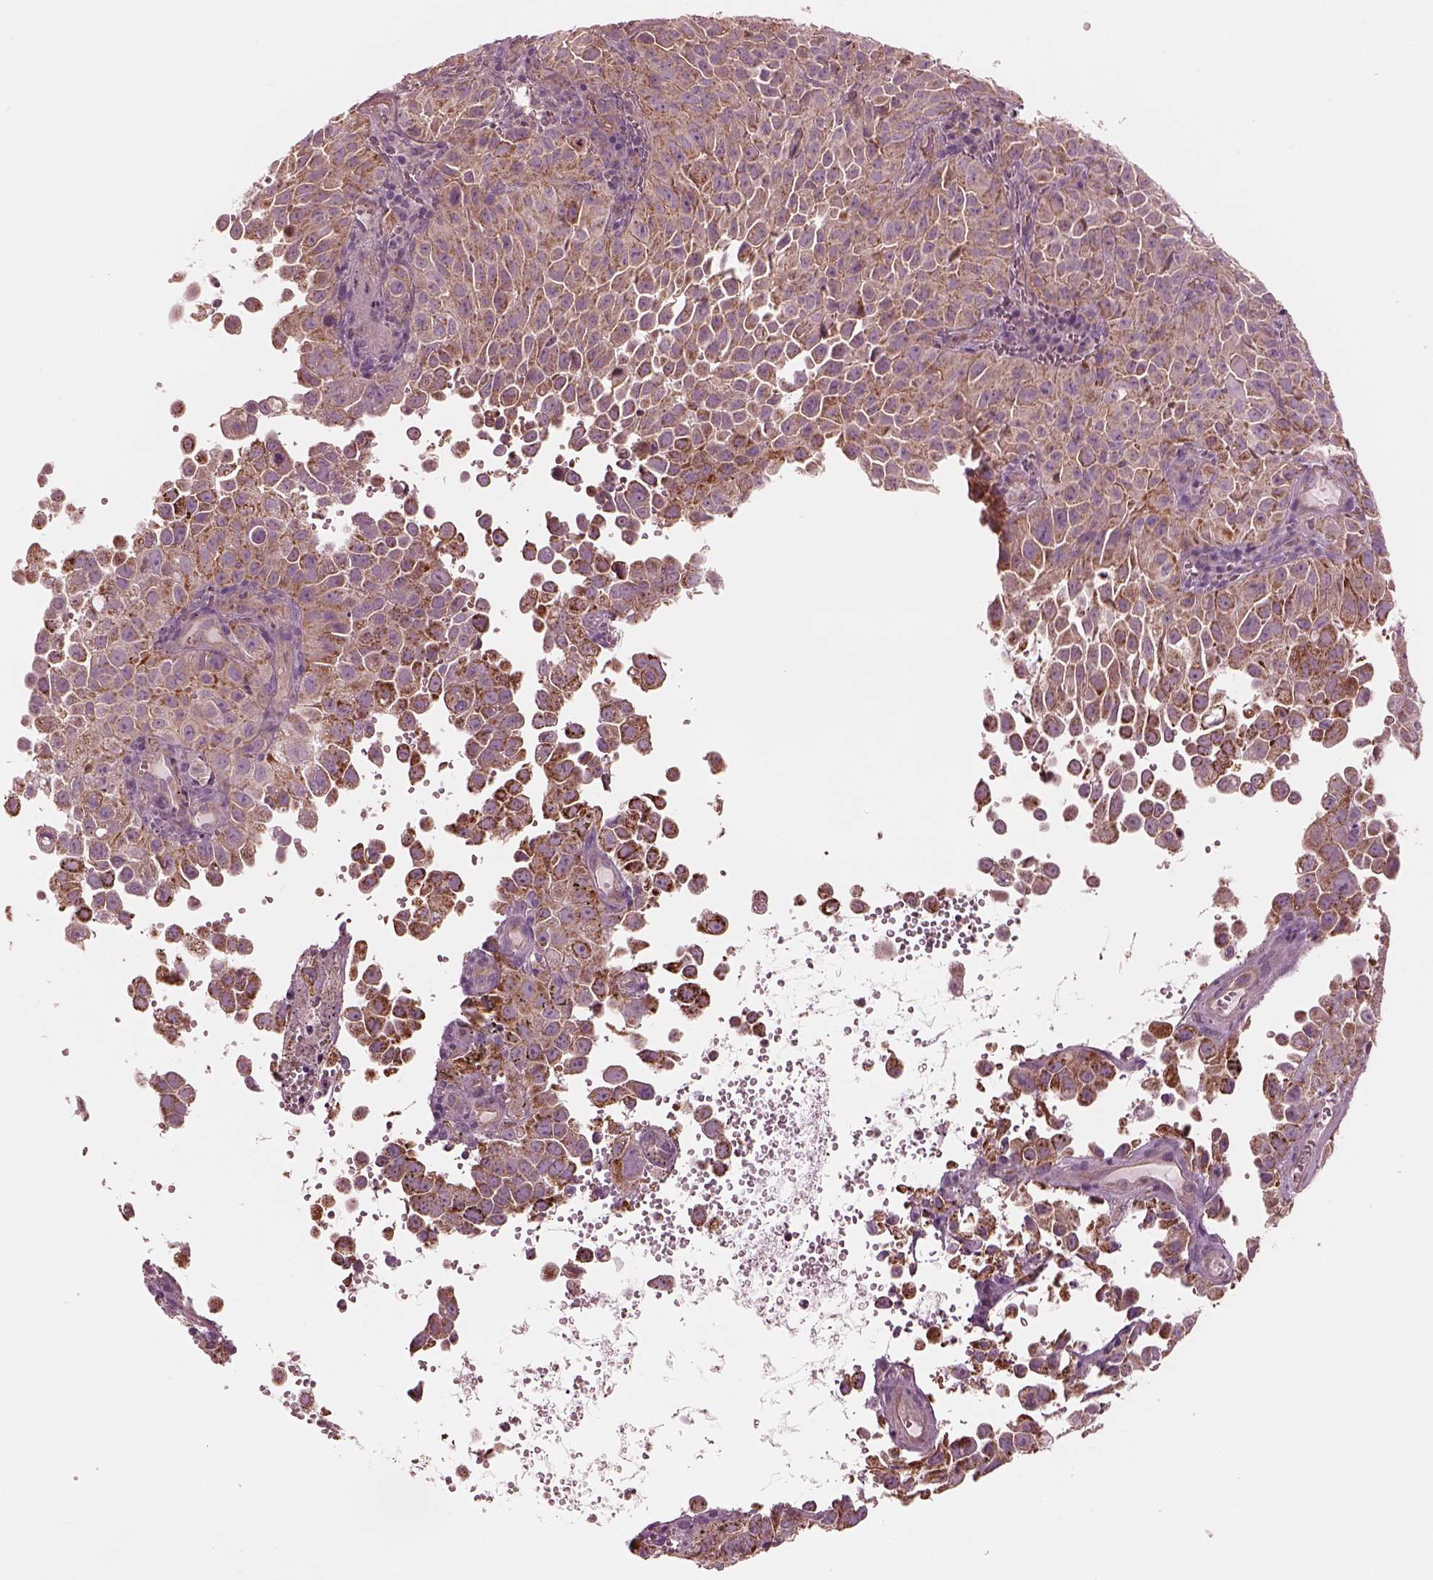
{"staining": {"intensity": "strong", "quantity": ">75%", "location": "cytoplasmic/membranous"}, "tissue": "cervical cancer", "cell_type": "Tumor cells", "image_type": "cancer", "snomed": [{"axis": "morphology", "description": "Squamous cell carcinoma, NOS"}, {"axis": "topography", "description": "Cervix"}], "caption": "Tumor cells display strong cytoplasmic/membranous positivity in approximately >75% of cells in cervical squamous cell carcinoma.", "gene": "STK33", "patient": {"sex": "female", "age": 55}}